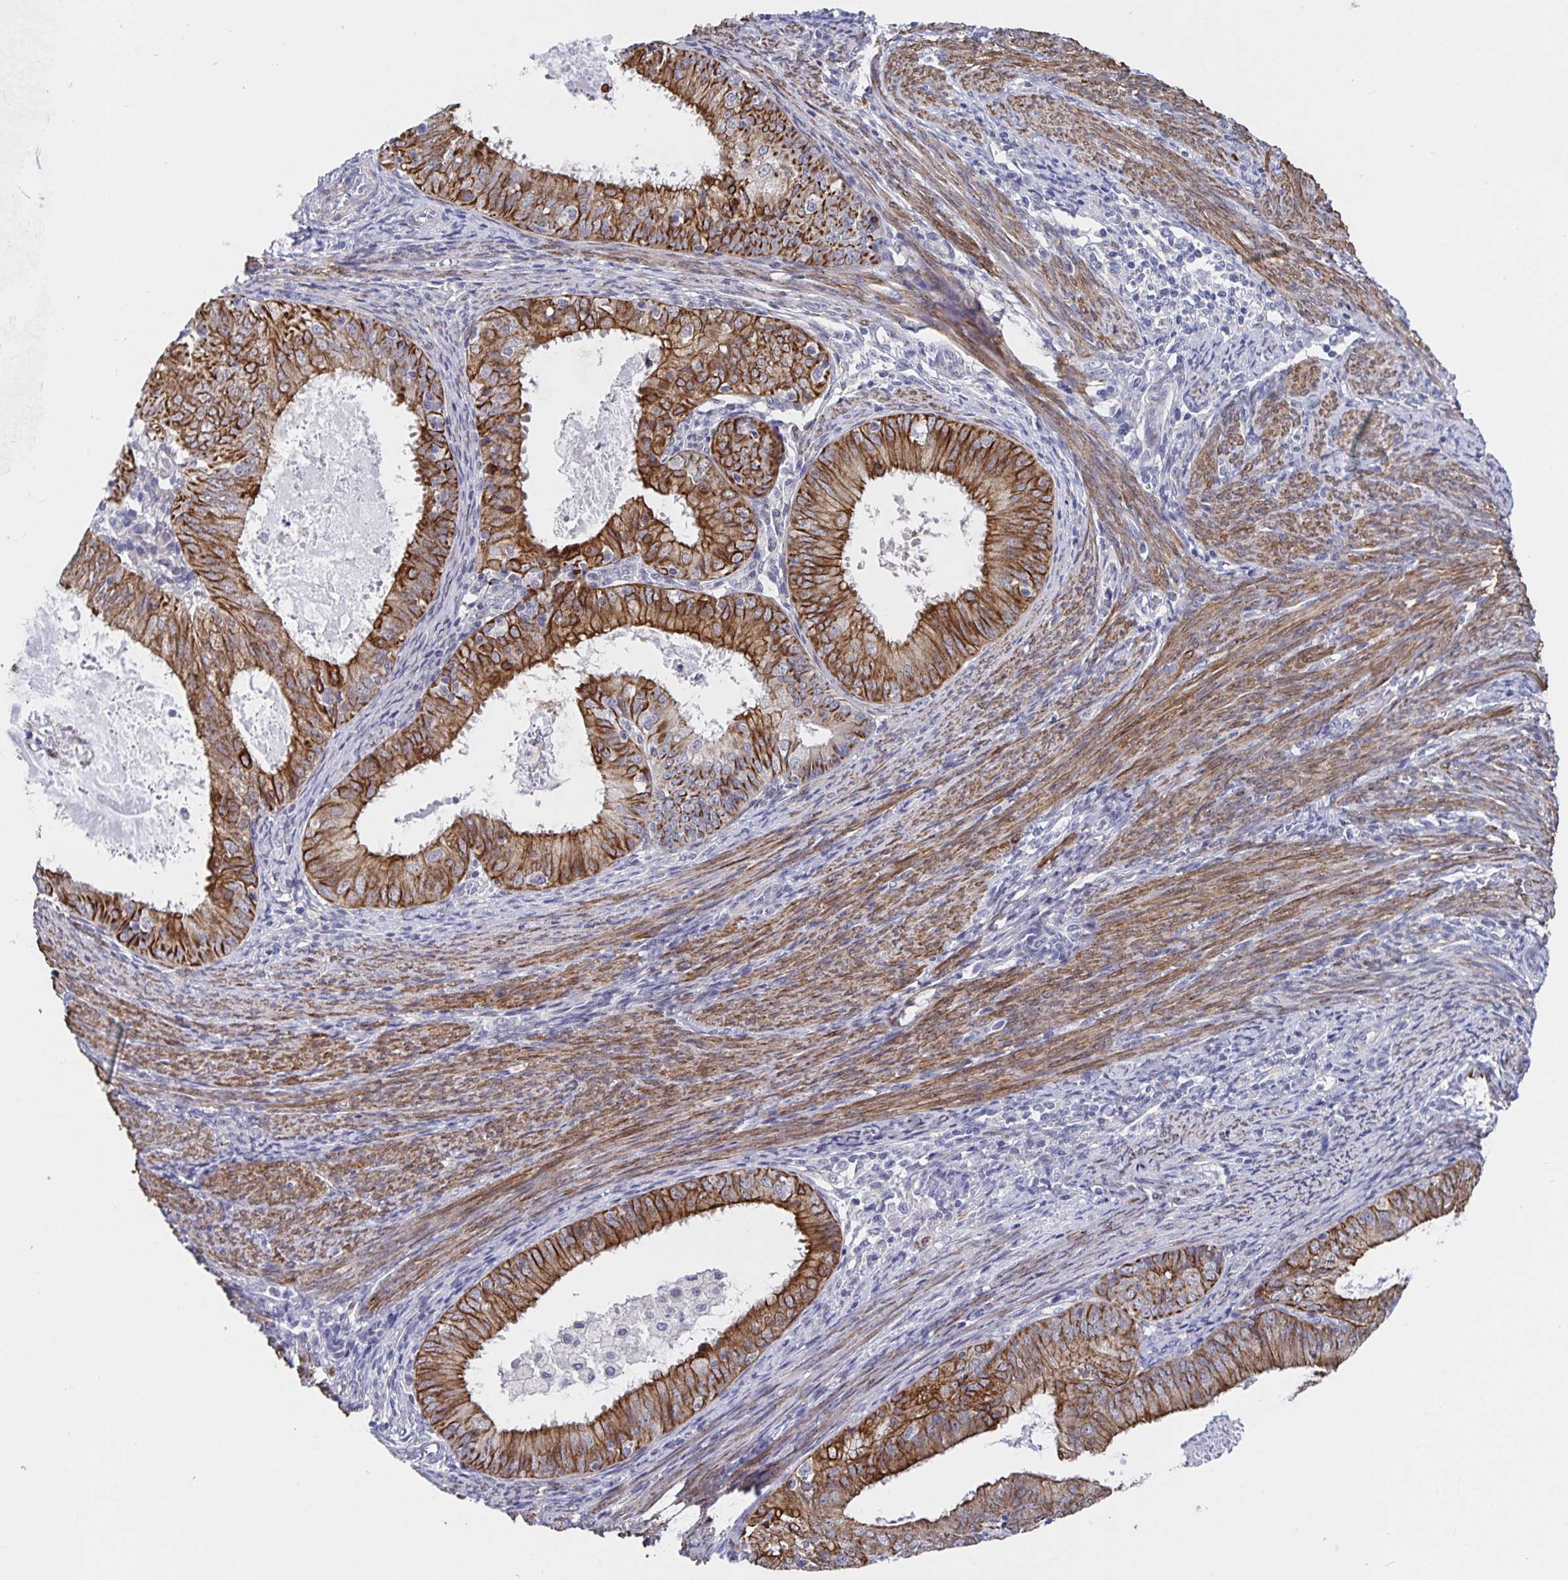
{"staining": {"intensity": "moderate", "quantity": ">75%", "location": "cytoplasmic/membranous"}, "tissue": "endometrial cancer", "cell_type": "Tumor cells", "image_type": "cancer", "snomed": [{"axis": "morphology", "description": "Adenocarcinoma, NOS"}, {"axis": "topography", "description": "Endometrium"}], "caption": "Tumor cells exhibit moderate cytoplasmic/membranous expression in approximately >75% of cells in endometrial adenocarcinoma.", "gene": "ZIK1", "patient": {"sex": "female", "age": 57}}